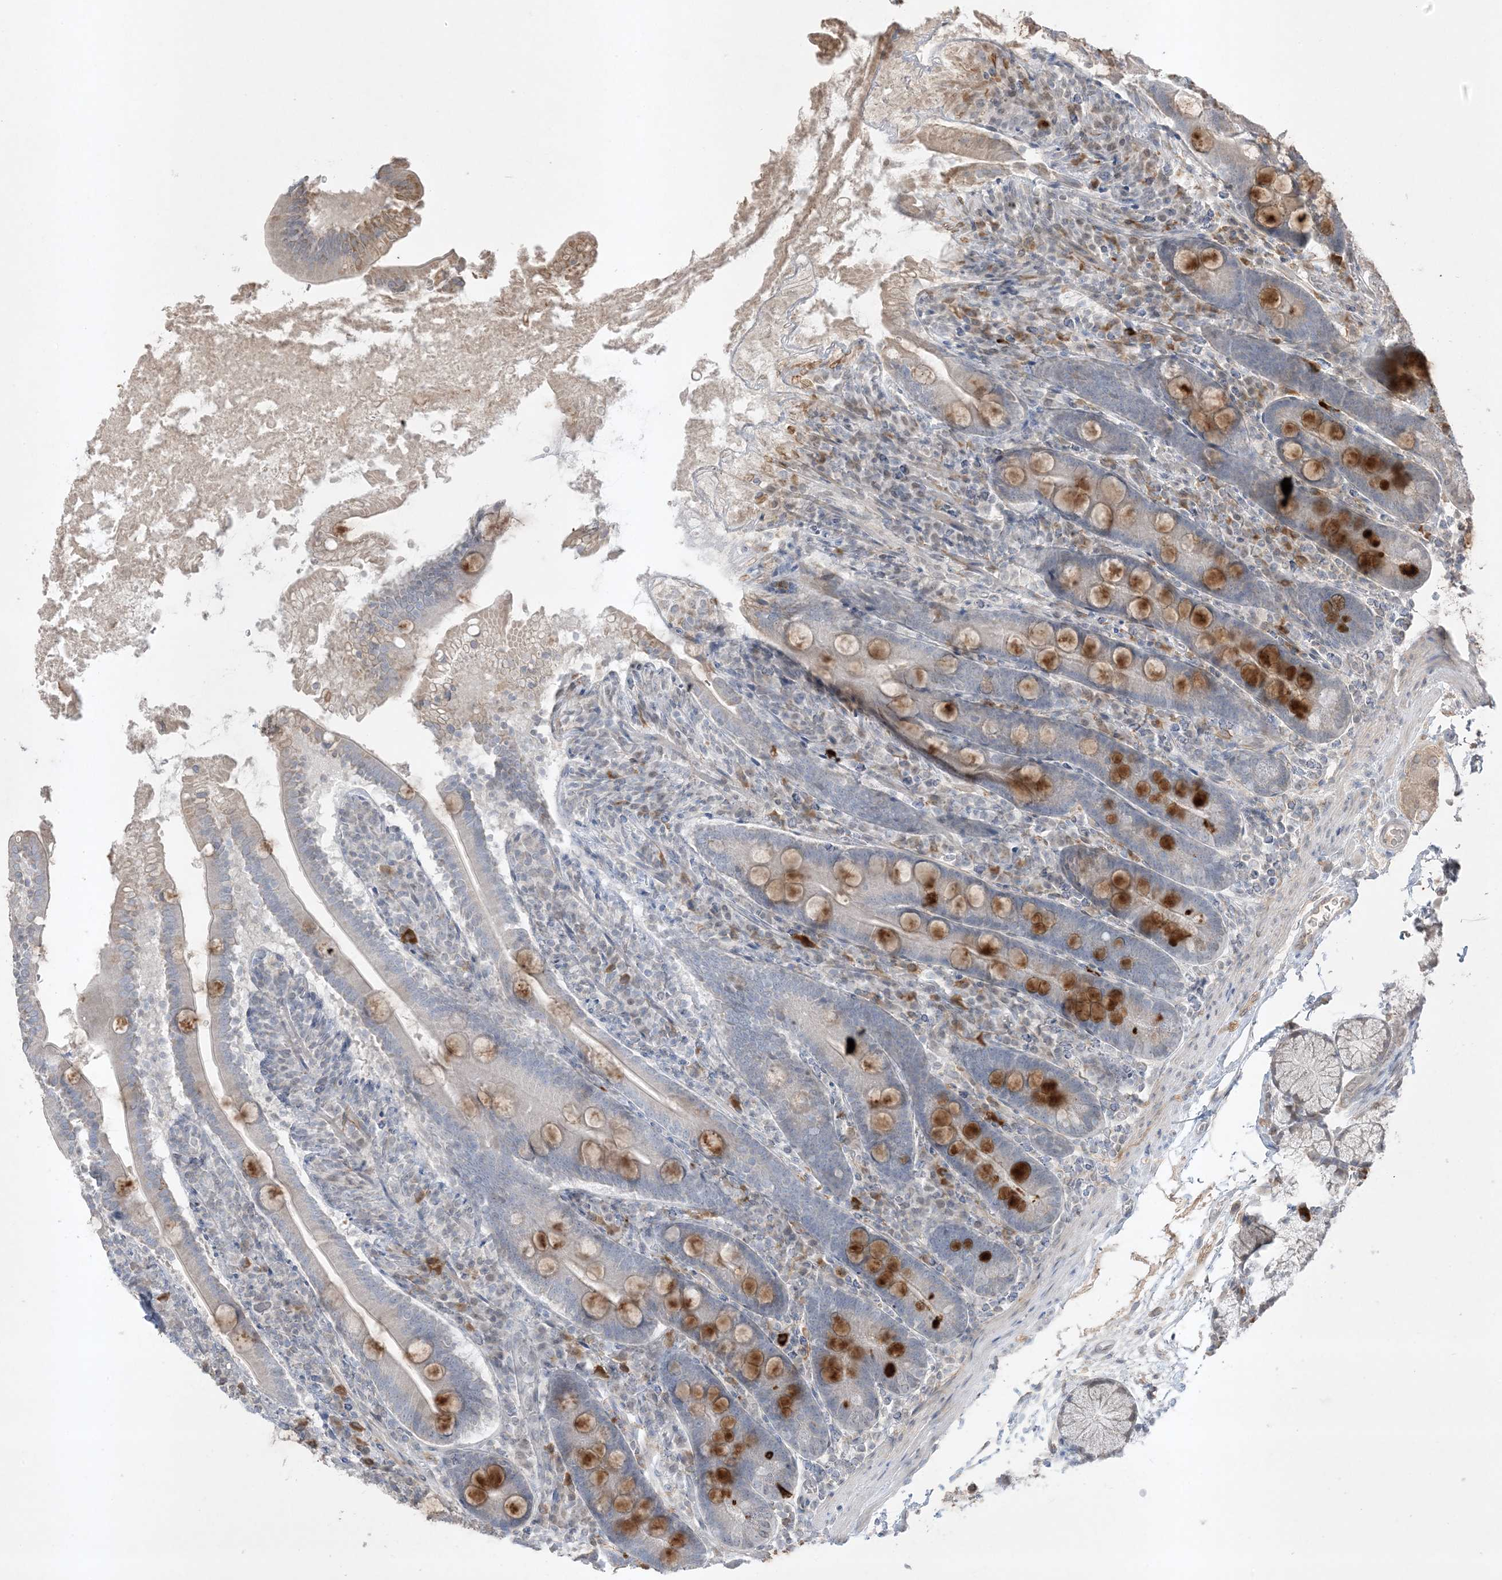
{"staining": {"intensity": "strong", "quantity": "<25%", "location": "cytoplasmic/membranous"}, "tissue": "duodenum", "cell_type": "Glandular cells", "image_type": "normal", "snomed": [{"axis": "morphology", "description": "Normal tissue, NOS"}, {"axis": "topography", "description": "Duodenum"}], "caption": "Benign duodenum exhibits strong cytoplasmic/membranous positivity in about <25% of glandular cells, visualized by immunohistochemistry.", "gene": "FNDC1", "patient": {"sex": "male", "age": 35}}